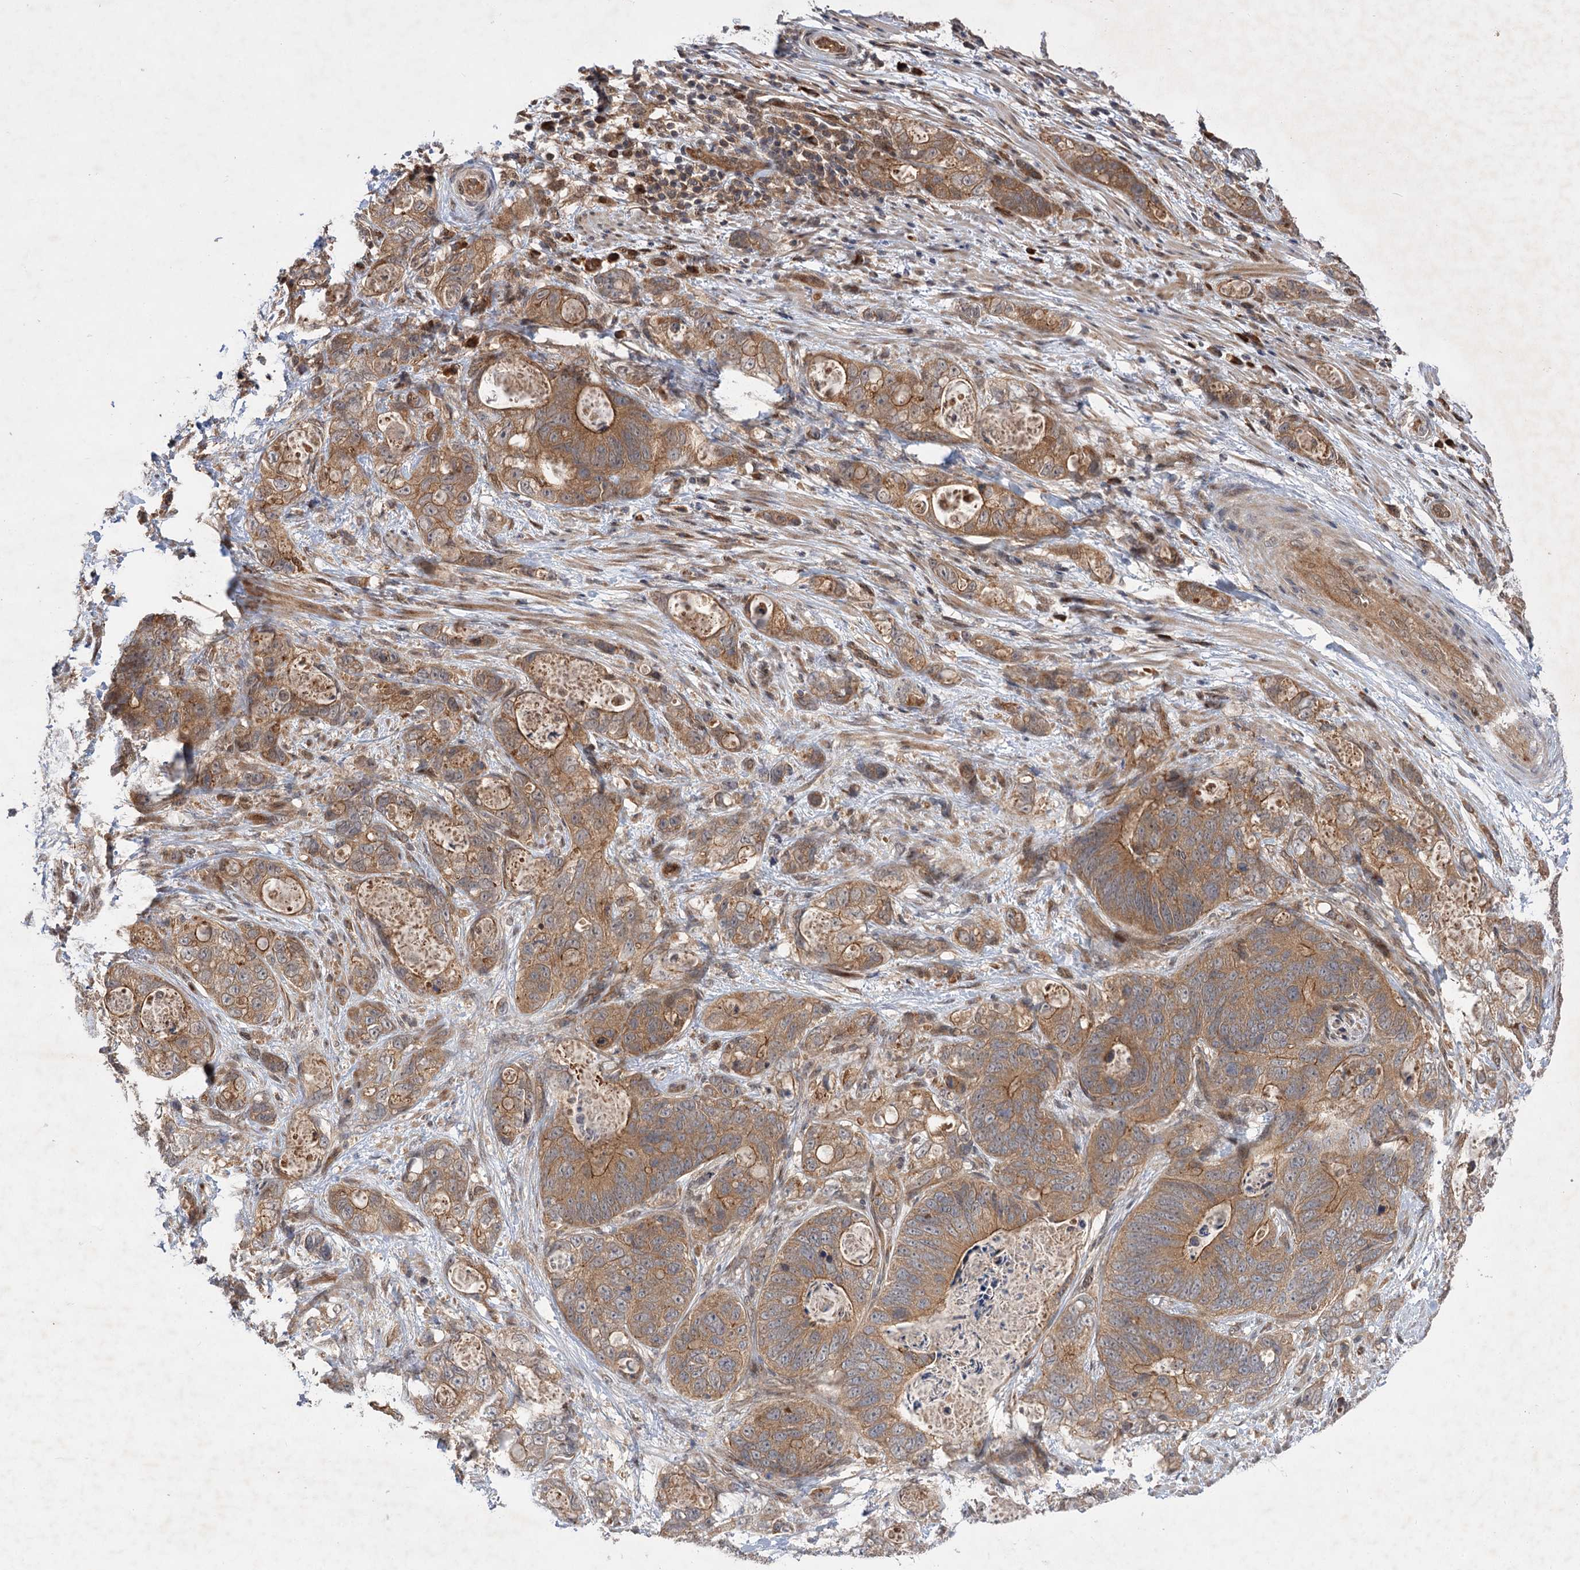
{"staining": {"intensity": "moderate", "quantity": ">75%", "location": "cytoplasmic/membranous"}, "tissue": "stomach cancer", "cell_type": "Tumor cells", "image_type": "cancer", "snomed": [{"axis": "morphology", "description": "Normal tissue, NOS"}, {"axis": "morphology", "description": "Adenocarcinoma, NOS"}, {"axis": "topography", "description": "Stomach"}], "caption": "IHC of human stomach cancer (adenocarcinoma) reveals medium levels of moderate cytoplasmic/membranous staining in approximately >75% of tumor cells.", "gene": "FBXW8", "patient": {"sex": "female", "age": 89}}